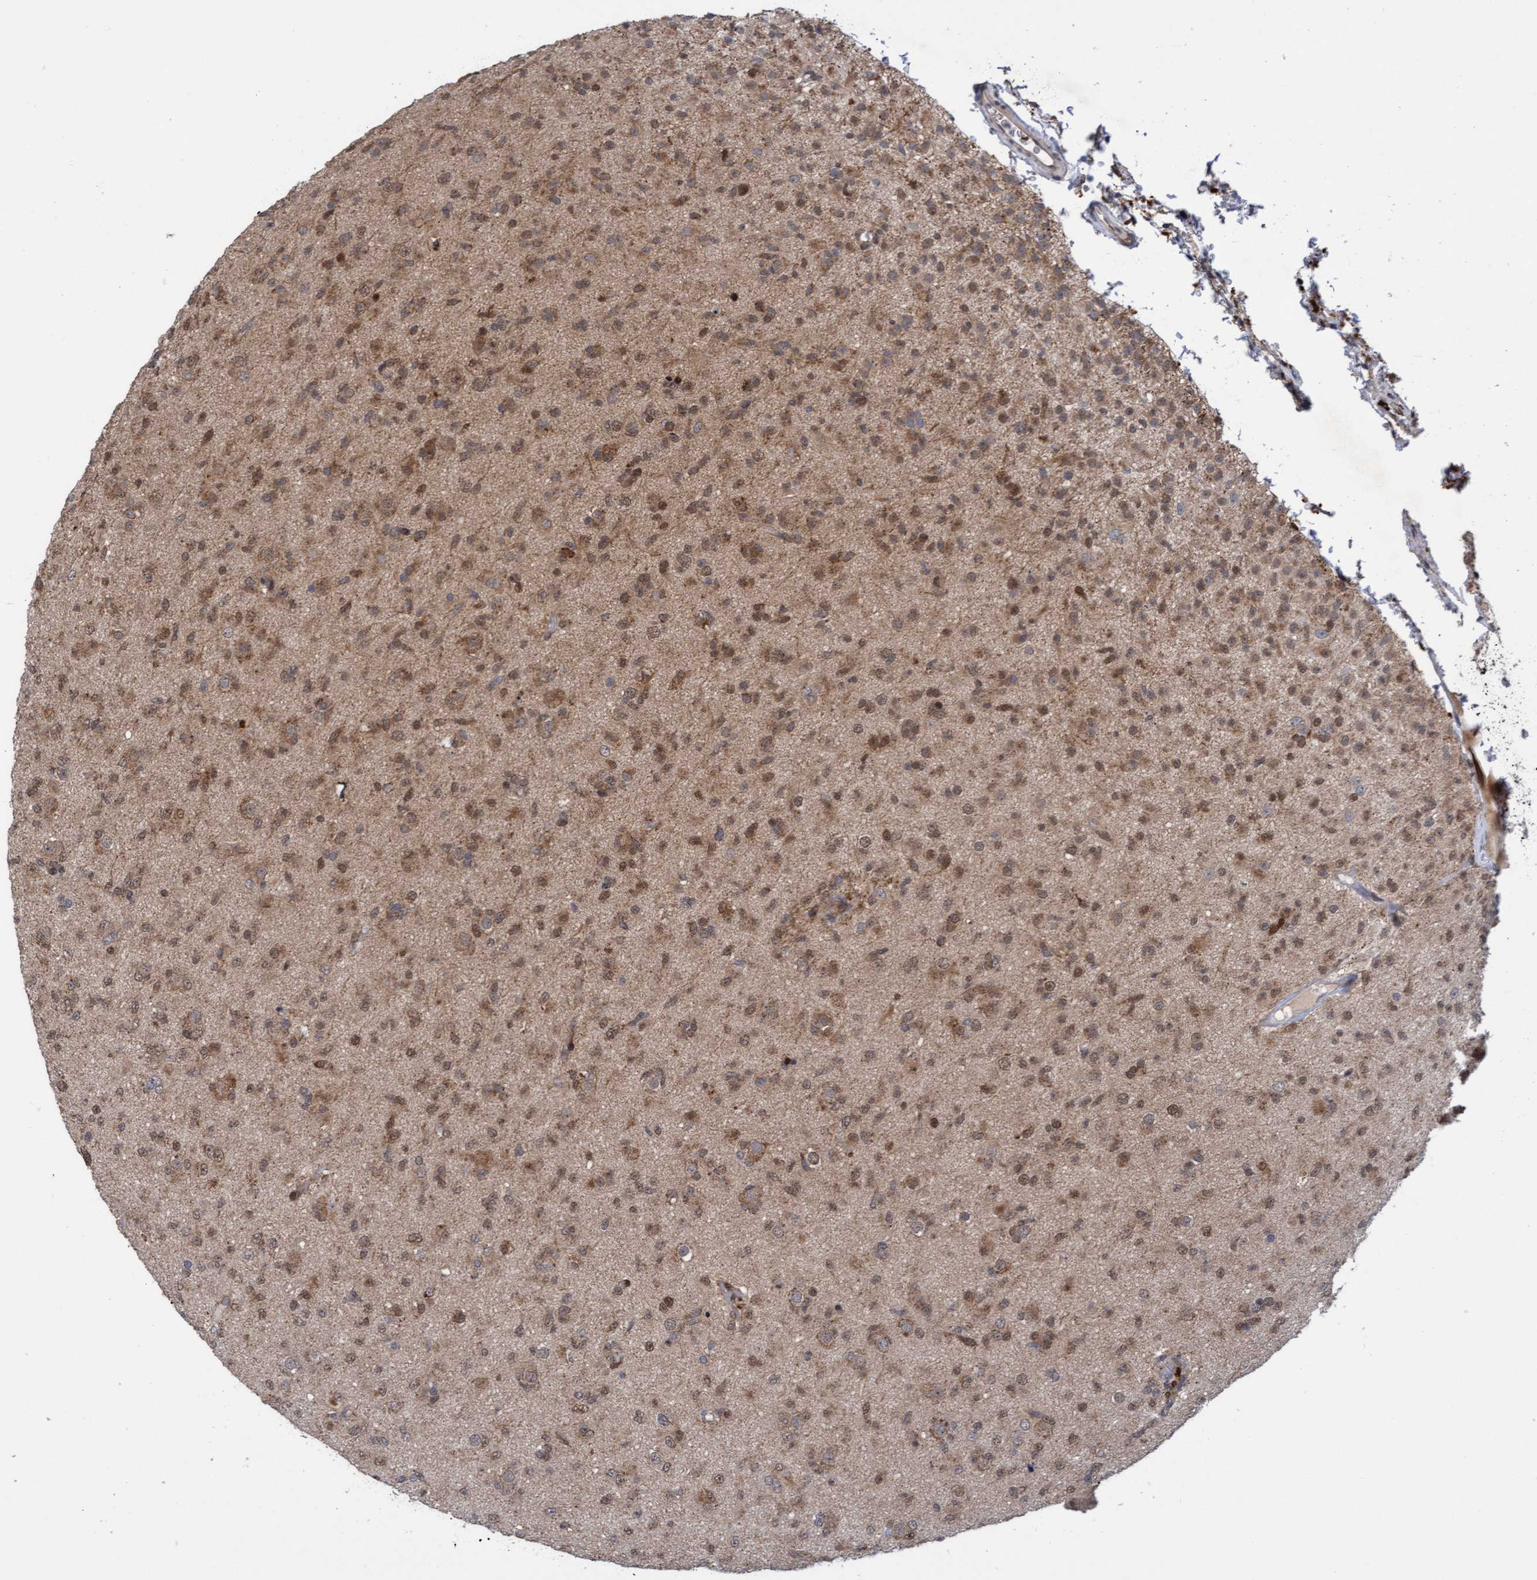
{"staining": {"intensity": "moderate", "quantity": ">75%", "location": "cytoplasmic/membranous,nuclear"}, "tissue": "glioma", "cell_type": "Tumor cells", "image_type": "cancer", "snomed": [{"axis": "morphology", "description": "Glioma, malignant, Low grade"}, {"axis": "topography", "description": "Brain"}], "caption": "A micrograph of human glioma stained for a protein demonstrates moderate cytoplasmic/membranous and nuclear brown staining in tumor cells. (Stains: DAB (3,3'-diaminobenzidine) in brown, nuclei in blue, Microscopy: brightfield microscopy at high magnification).", "gene": "TANC2", "patient": {"sex": "male", "age": 65}}